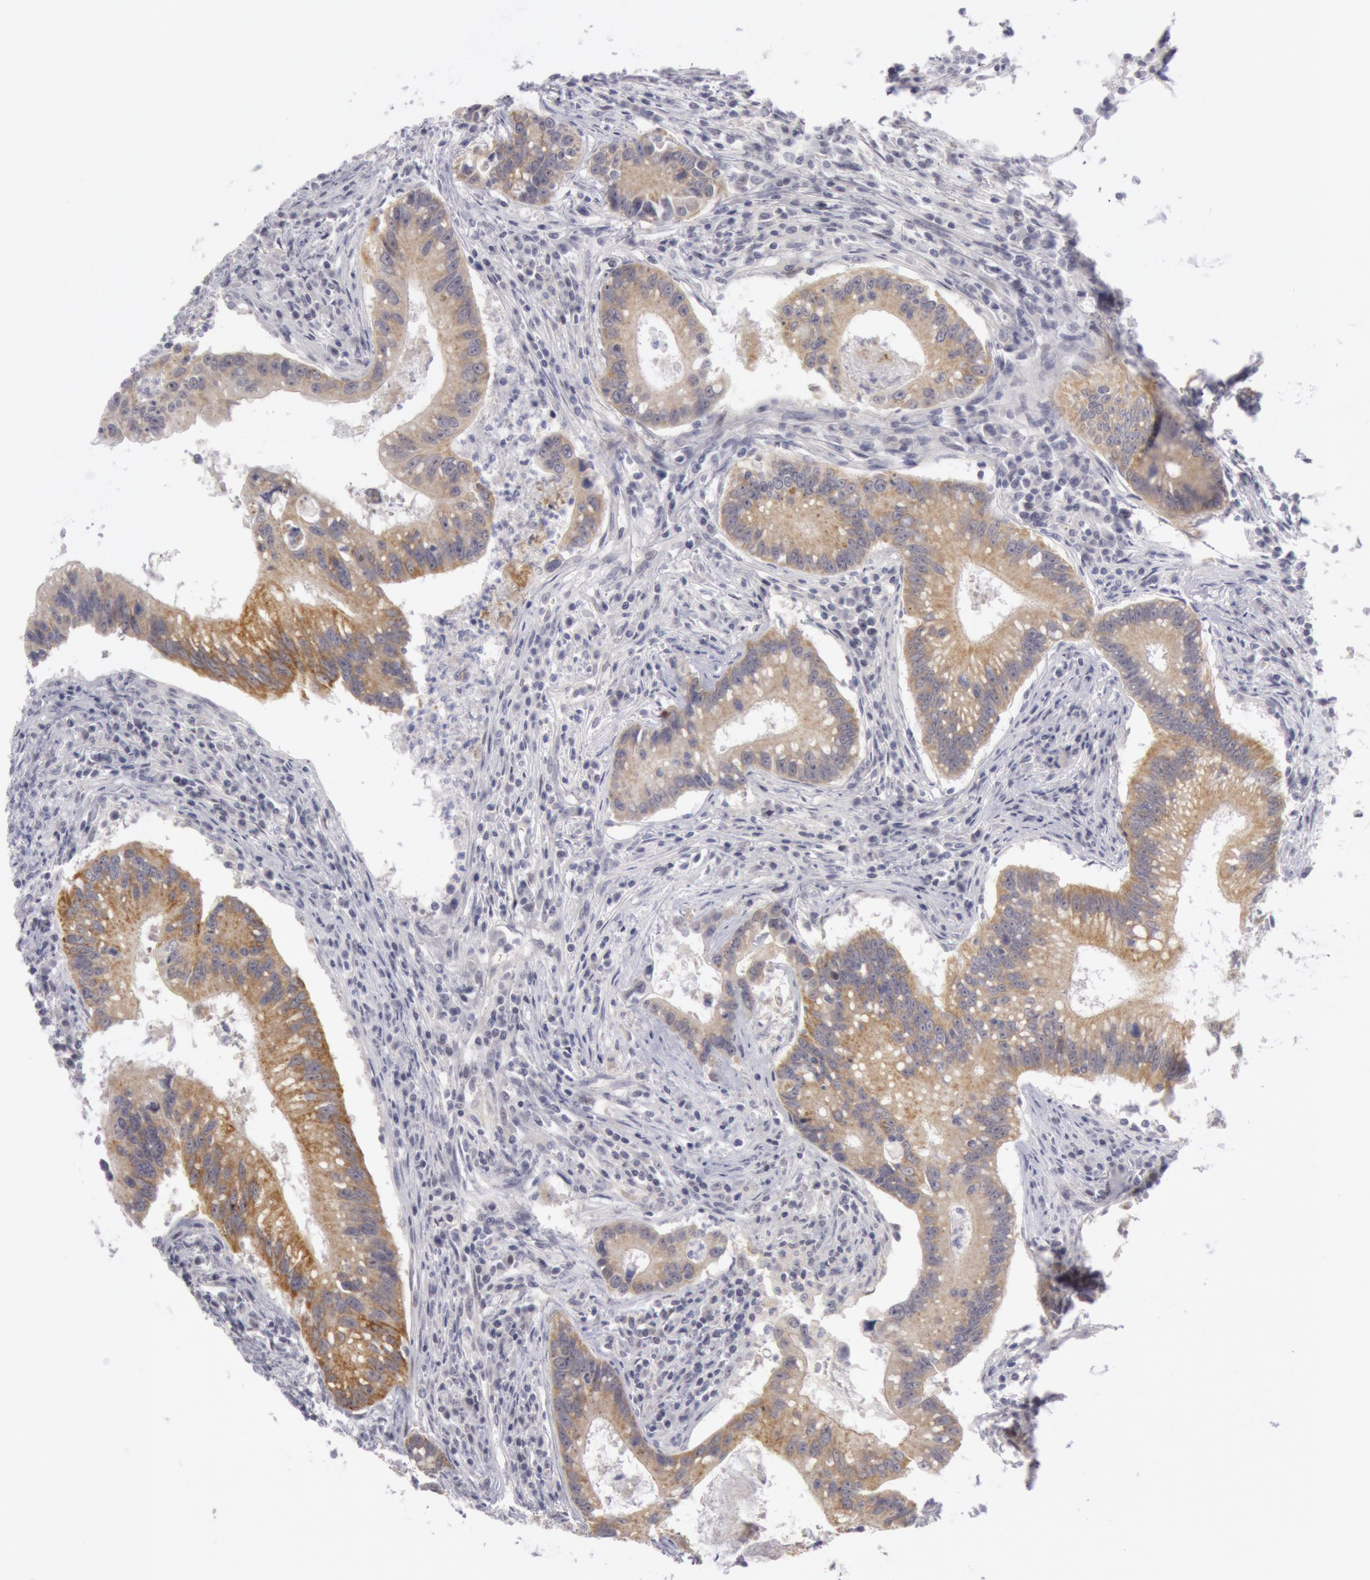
{"staining": {"intensity": "moderate", "quantity": ">75%", "location": "cytoplasmic/membranous"}, "tissue": "colorectal cancer", "cell_type": "Tumor cells", "image_type": "cancer", "snomed": [{"axis": "morphology", "description": "Adenocarcinoma, NOS"}, {"axis": "topography", "description": "Rectum"}], "caption": "The immunohistochemical stain labels moderate cytoplasmic/membranous expression in tumor cells of colorectal adenocarcinoma tissue.", "gene": "JOSD1", "patient": {"sex": "female", "age": 81}}